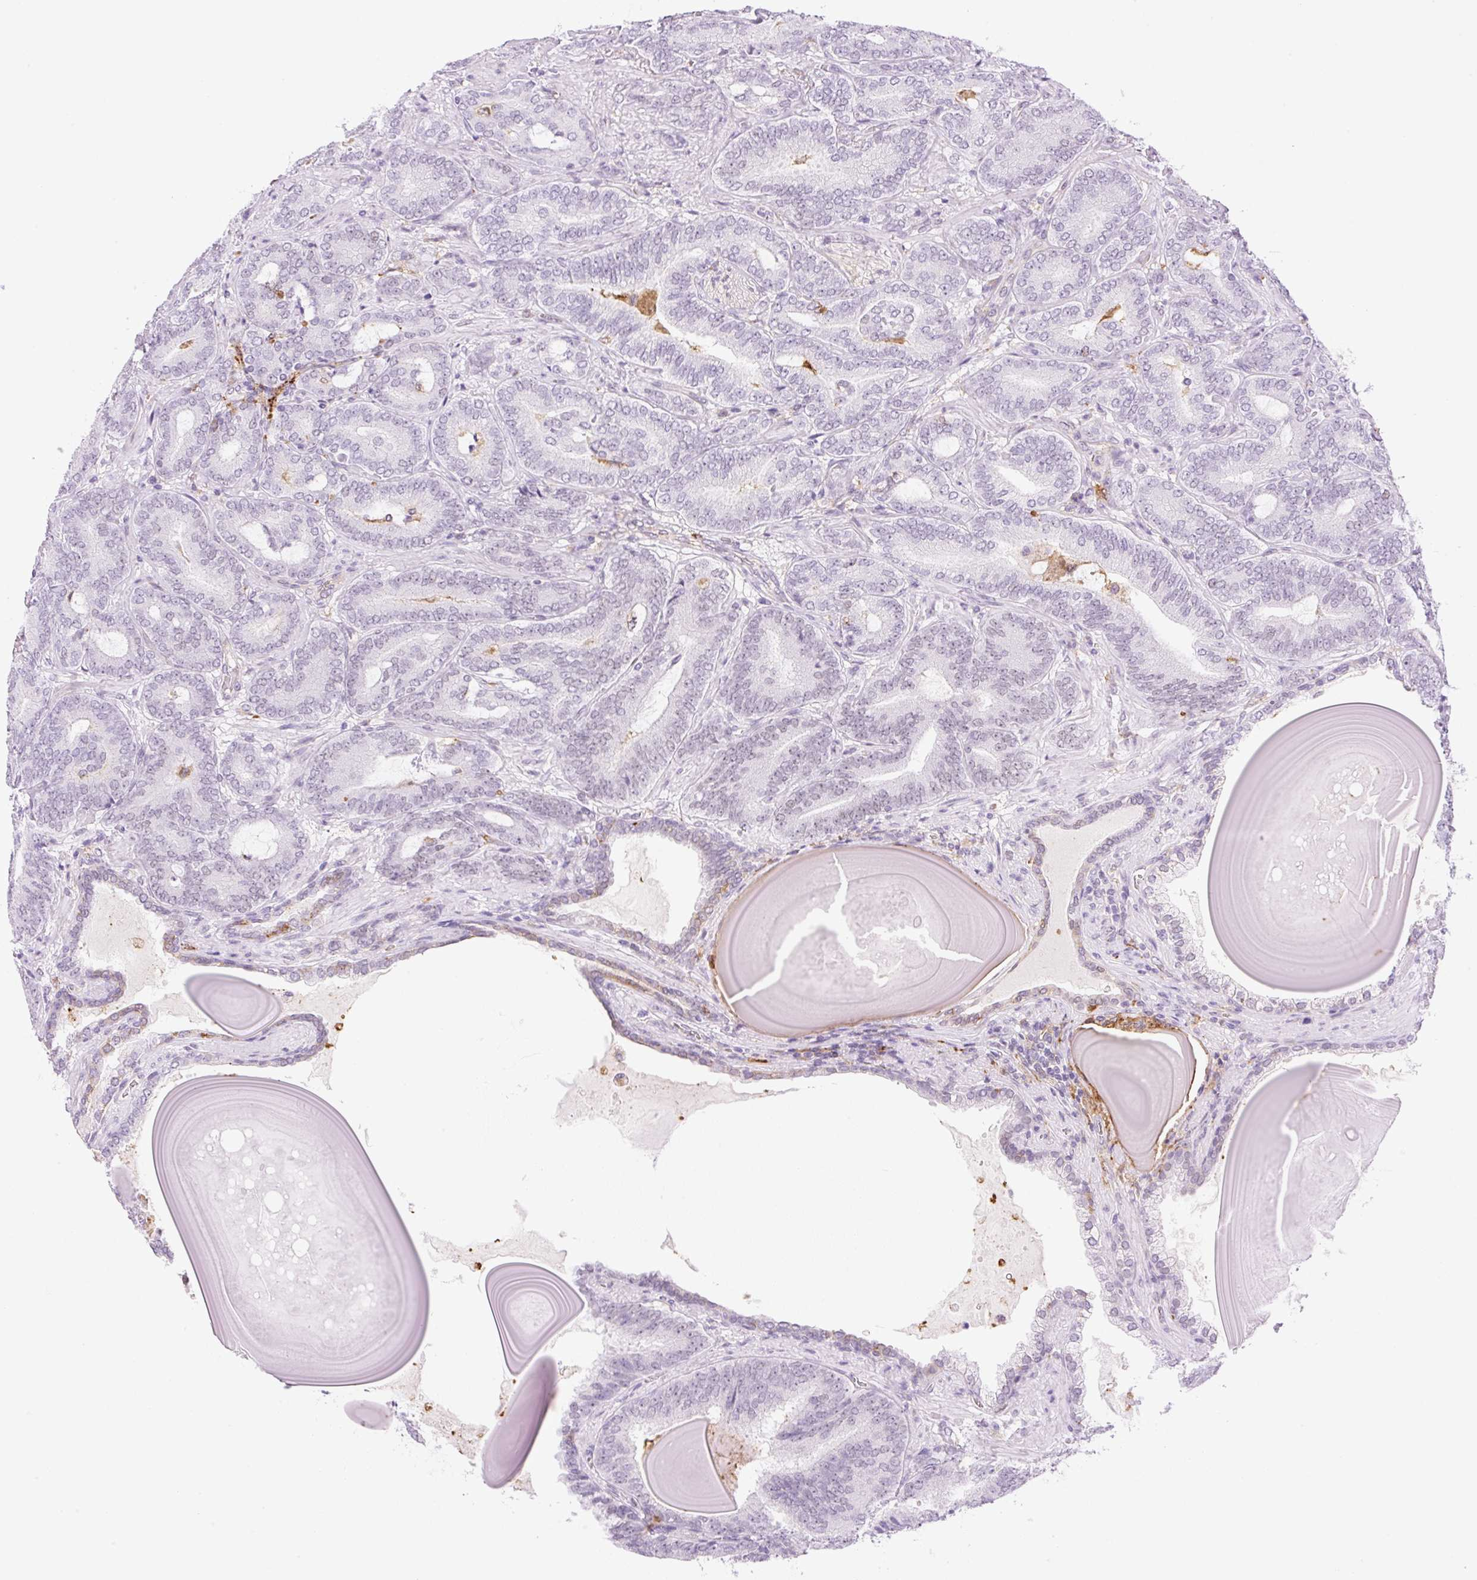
{"staining": {"intensity": "negative", "quantity": "none", "location": "none"}, "tissue": "prostate cancer", "cell_type": "Tumor cells", "image_type": "cancer", "snomed": [{"axis": "morphology", "description": "Adenocarcinoma, High grade"}, {"axis": "topography", "description": "Prostate"}], "caption": "The image demonstrates no staining of tumor cells in prostate cancer.", "gene": "PALM3", "patient": {"sex": "male", "age": 62}}